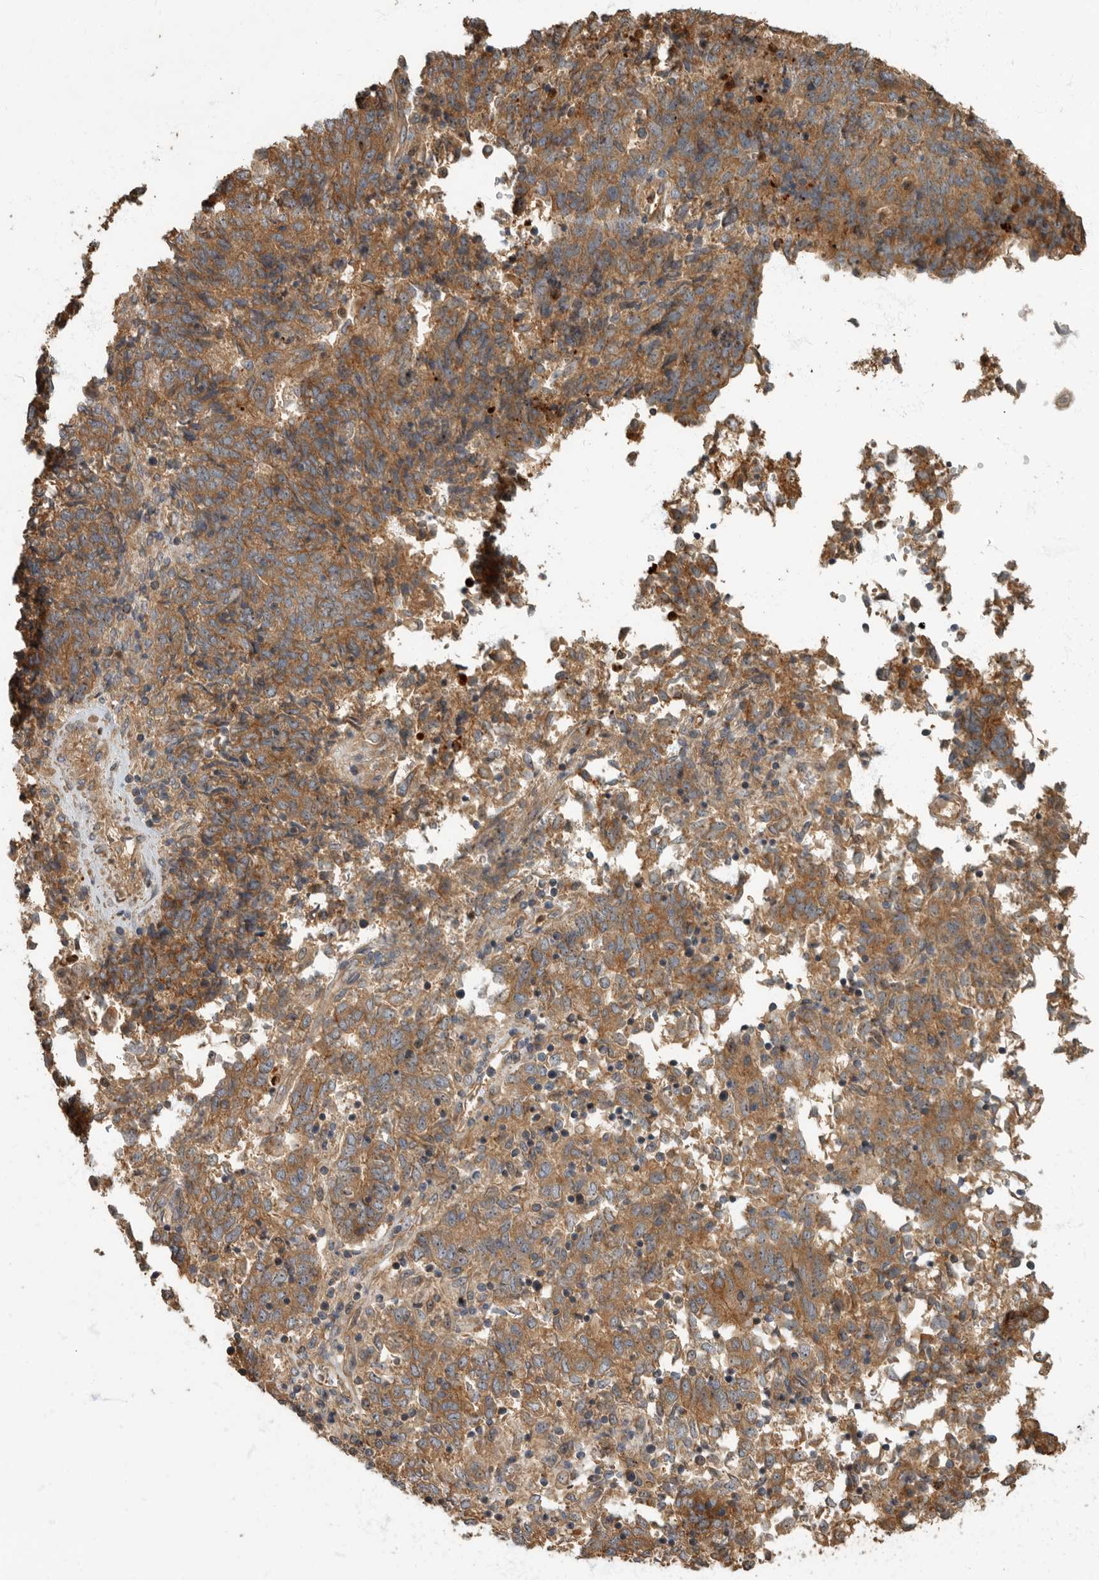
{"staining": {"intensity": "moderate", "quantity": ">75%", "location": "cytoplasmic/membranous"}, "tissue": "endometrial cancer", "cell_type": "Tumor cells", "image_type": "cancer", "snomed": [{"axis": "morphology", "description": "Adenocarcinoma, NOS"}, {"axis": "topography", "description": "Endometrium"}], "caption": "Immunohistochemical staining of adenocarcinoma (endometrial) exhibits medium levels of moderate cytoplasmic/membranous staining in approximately >75% of tumor cells.", "gene": "DAAM1", "patient": {"sex": "female", "age": 80}}